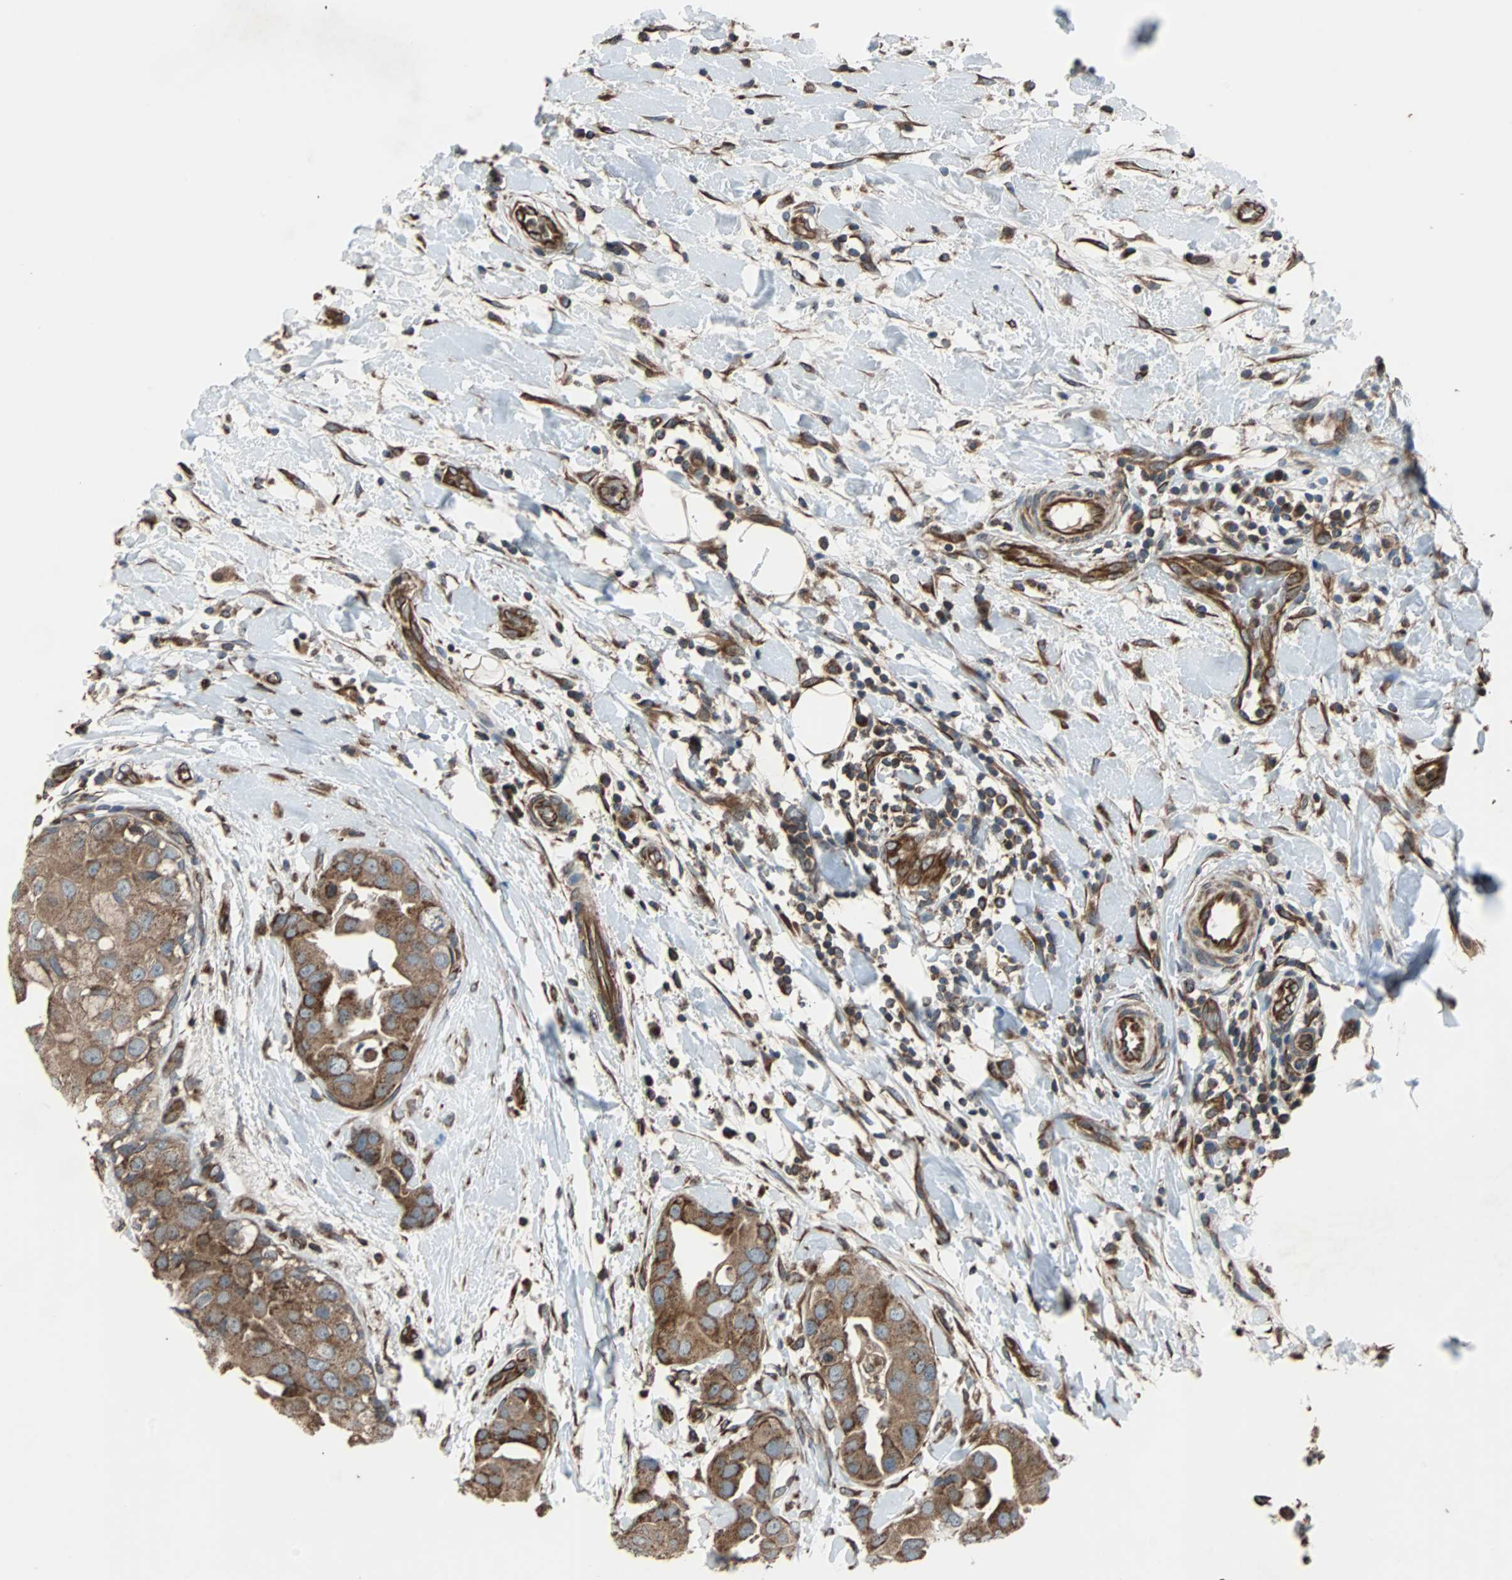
{"staining": {"intensity": "moderate", "quantity": ">75%", "location": "cytoplasmic/membranous"}, "tissue": "breast cancer", "cell_type": "Tumor cells", "image_type": "cancer", "snomed": [{"axis": "morphology", "description": "Duct carcinoma"}, {"axis": "topography", "description": "Breast"}], "caption": "Protein analysis of breast cancer (intraductal carcinoma) tissue displays moderate cytoplasmic/membranous expression in about >75% of tumor cells.", "gene": "ACTR3", "patient": {"sex": "female", "age": 40}}